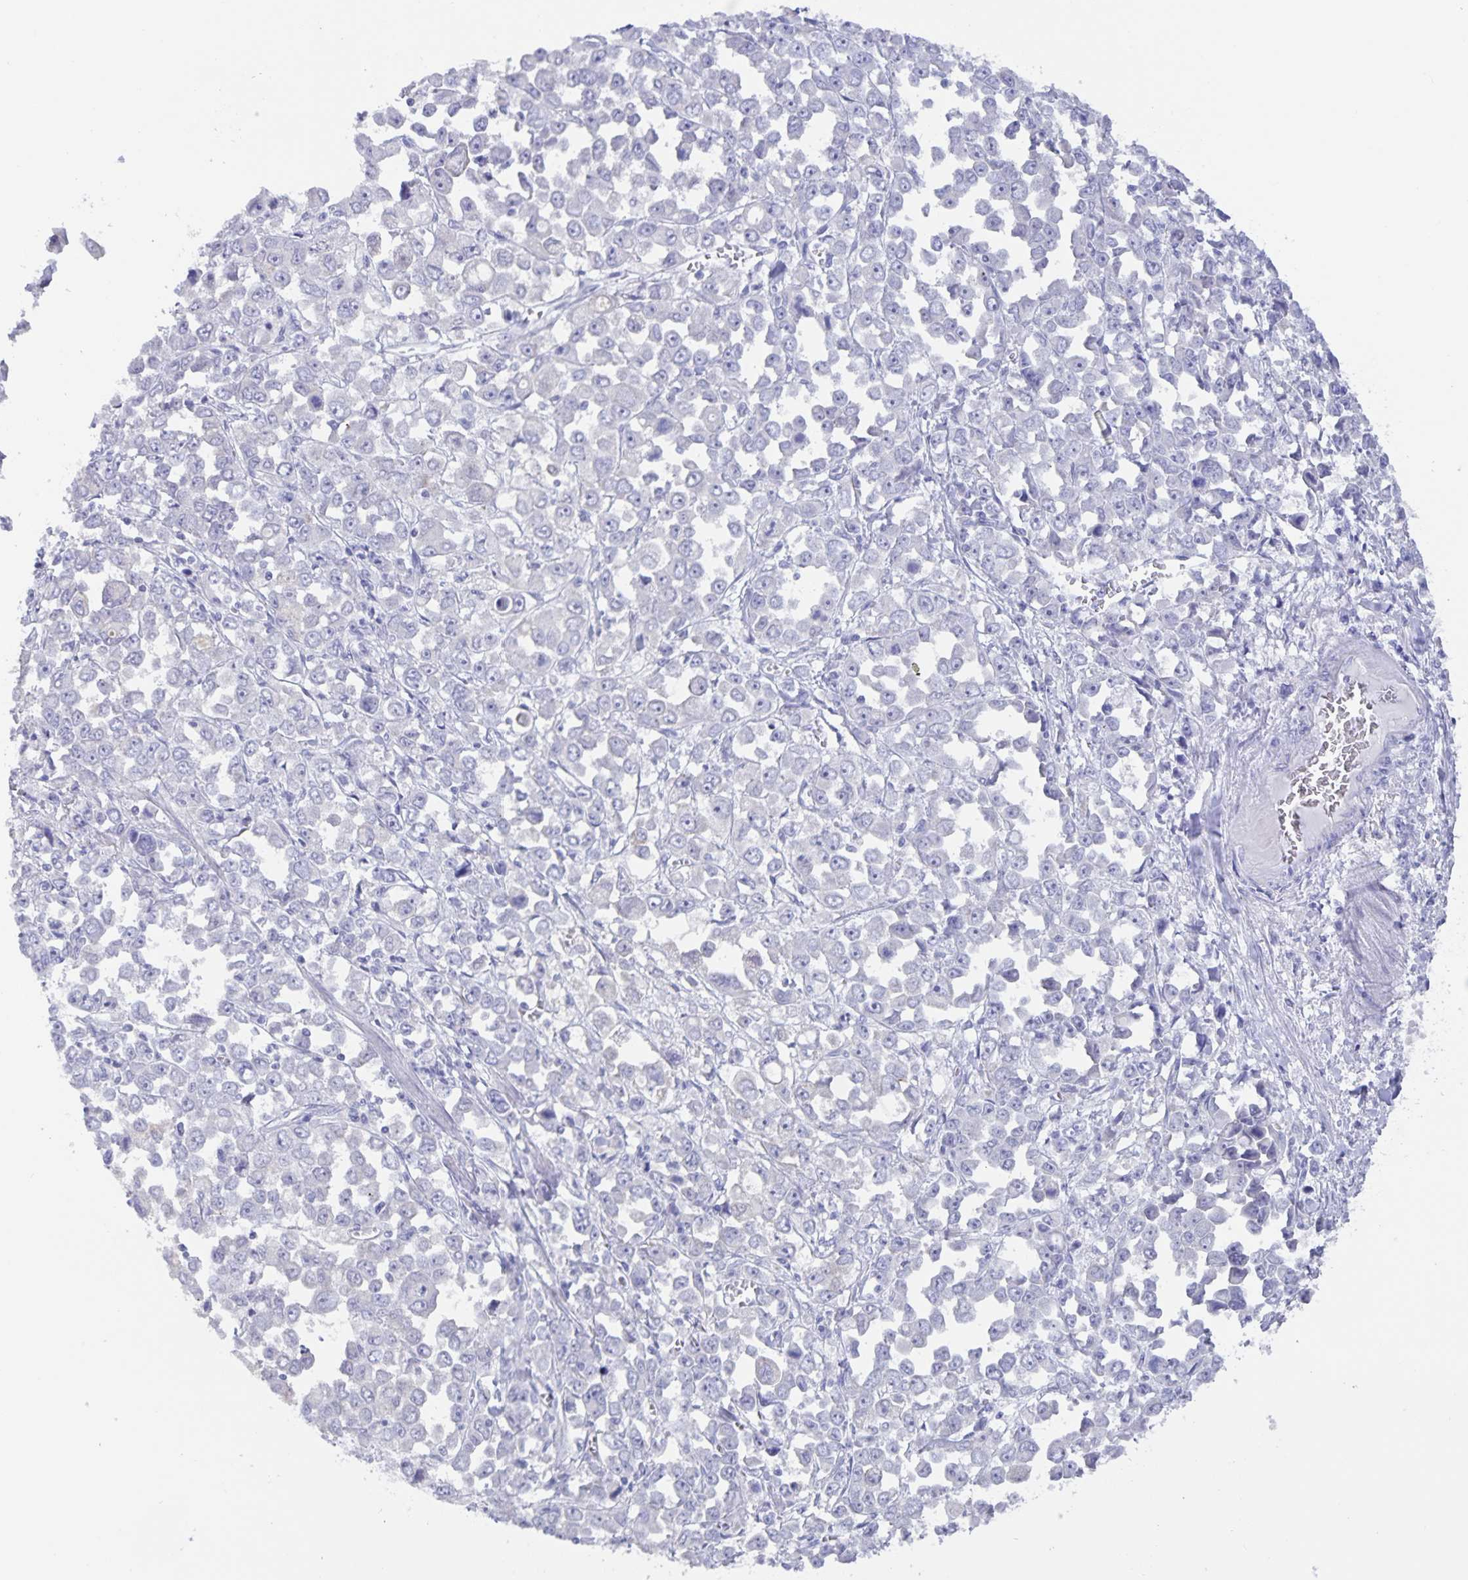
{"staining": {"intensity": "negative", "quantity": "none", "location": "none"}, "tissue": "stomach cancer", "cell_type": "Tumor cells", "image_type": "cancer", "snomed": [{"axis": "morphology", "description": "Adenocarcinoma, NOS"}, {"axis": "topography", "description": "Stomach, upper"}], "caption": "Histopathology image shows no significant protein expression in tumor cells of adenocarcinoma (stomach).", "gene": "AQP4", "patient": {"sex": "male", "age": 70}}